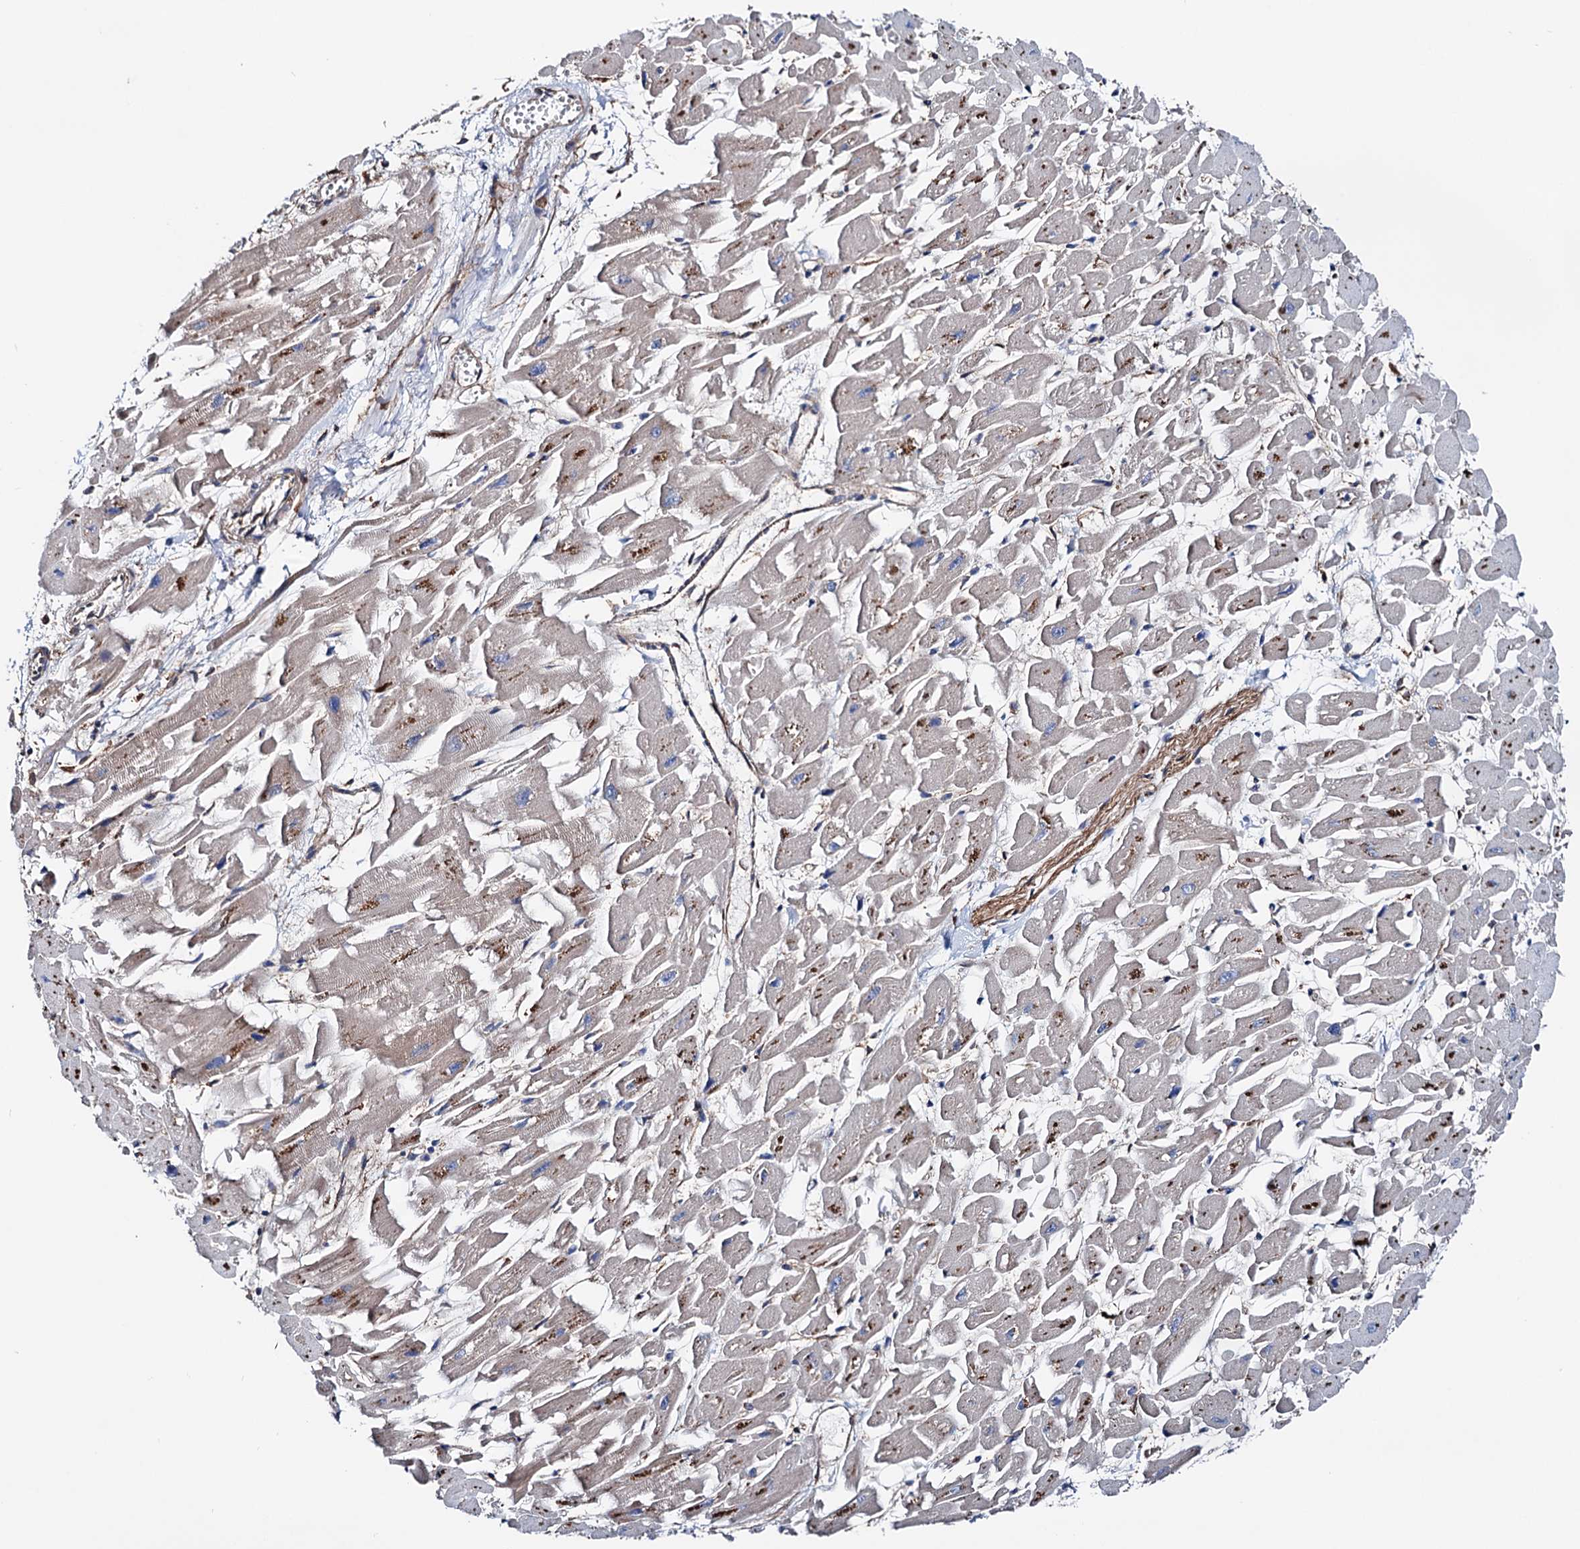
{"staining": {"intensity": "weak", "quantity": "<25%", "location": "cytoplasmic/membranous"}, "tissue": "heart muscle", "cell_type": "Cardiomyocytes", "image_type": "normal", "snomed": [{"axis": "morphology", "description": "Normal tissue, NOS"}, {"axis": "topography", "description": "Heart"}], "caption": "The IHC micrograph has no significant staining in cardiomyocytes of heart muscle. The staining was performed using DAB to visualize the protein expression in brown, while the nuclei were stained in blue with hematoxylin (Magnification: 20x).", "gene": "ERP29", "patient": {"sex": "female", "age": 64}}